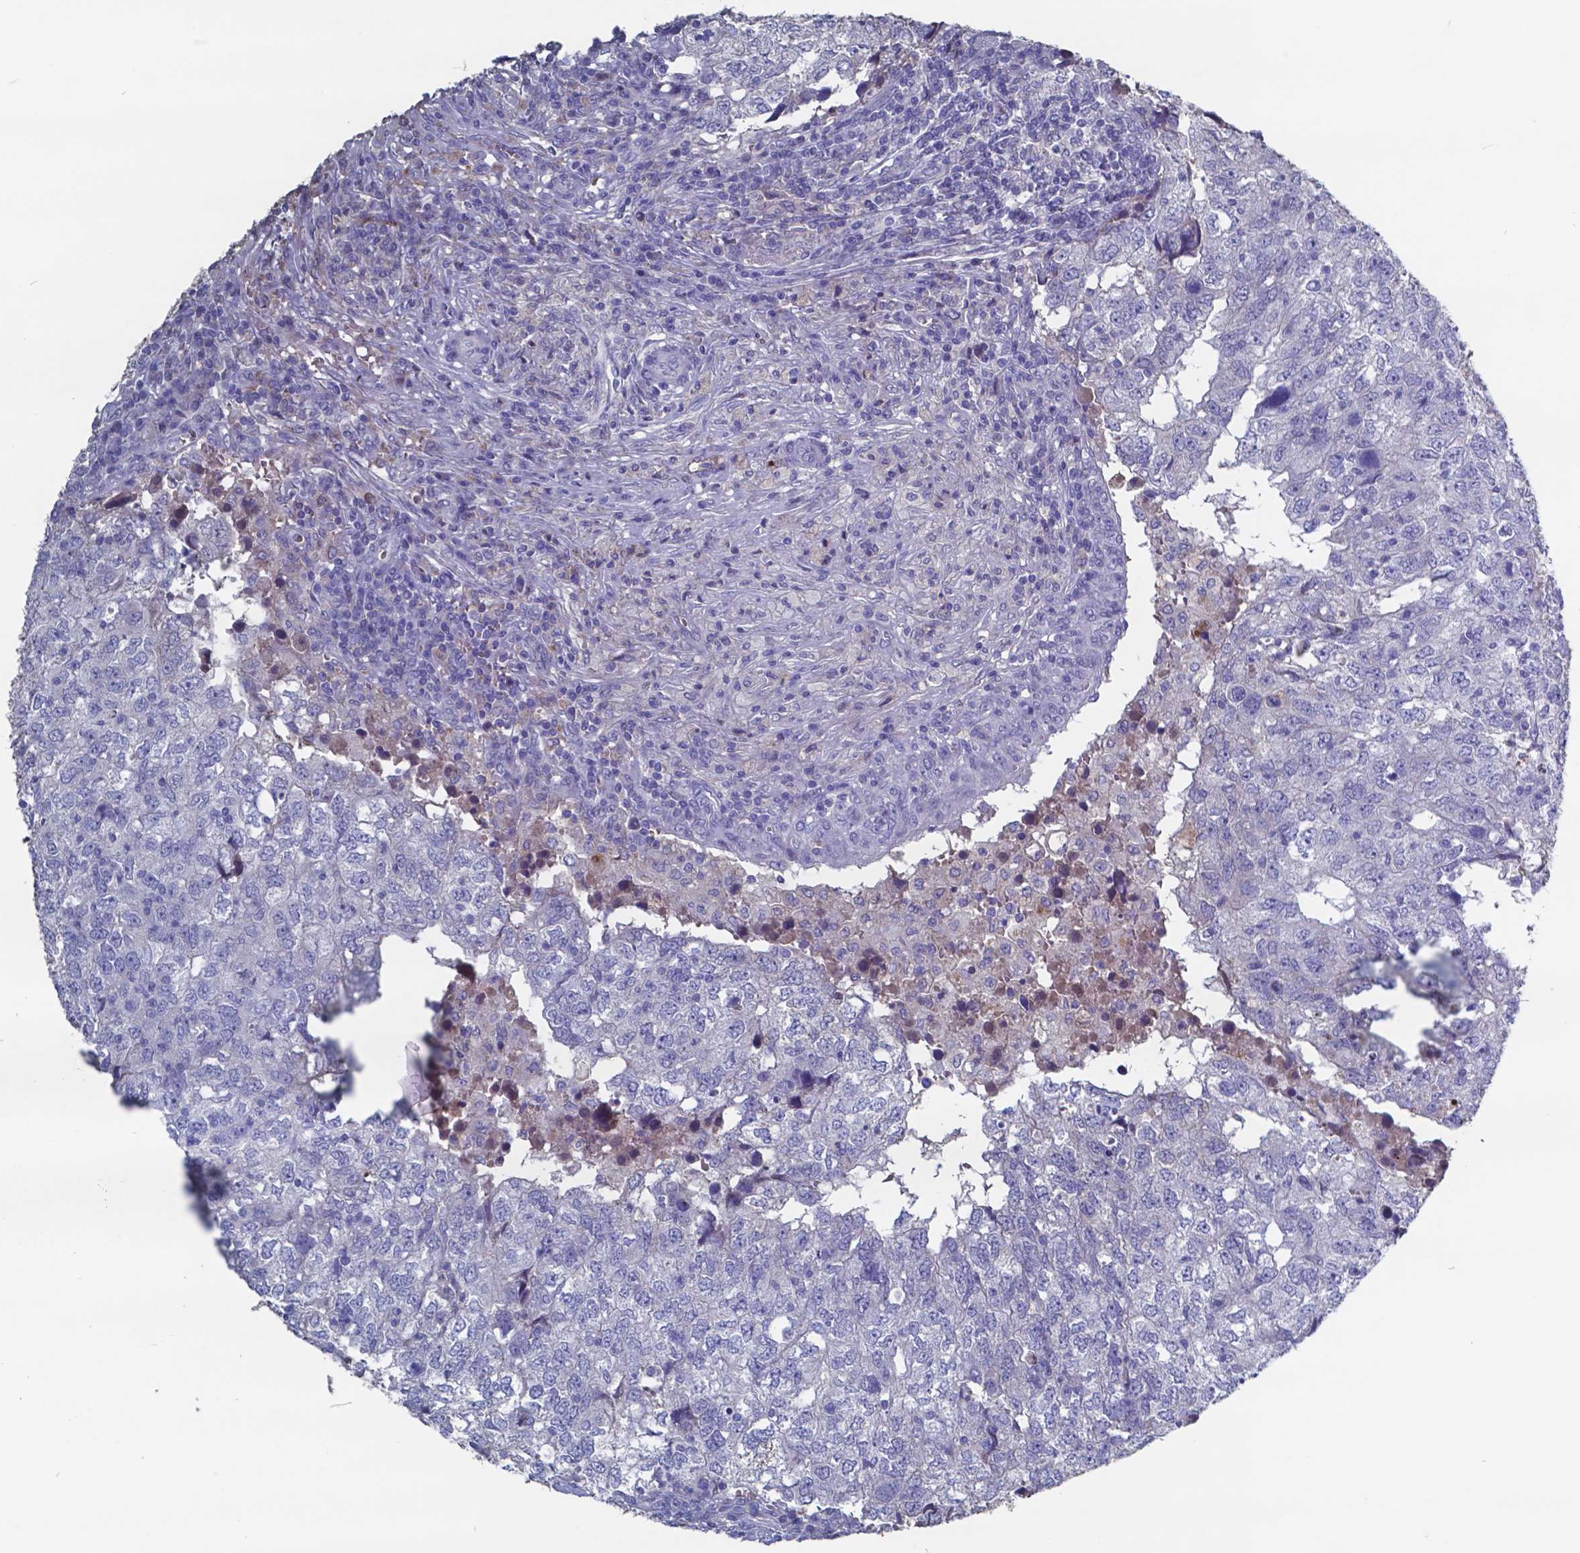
{"staining": {"intensity": "negative", "quantity": "none", "location": "none"}, "tissue": "breast cancer", "cell_type": "Tumor cells", "image_type": "cancer", "snomed": [{"axis": "morphology", "description": "Duct carcinoma"}, {"axis": "topography", "description": "Breast"}], "caption": "Tumor cells show no significant expression in infiltrating ductal carcinoma (breast). Nuclei are stained in blue.", "gene": "TTR", "patient": {"sex": "female", "age": 30}}